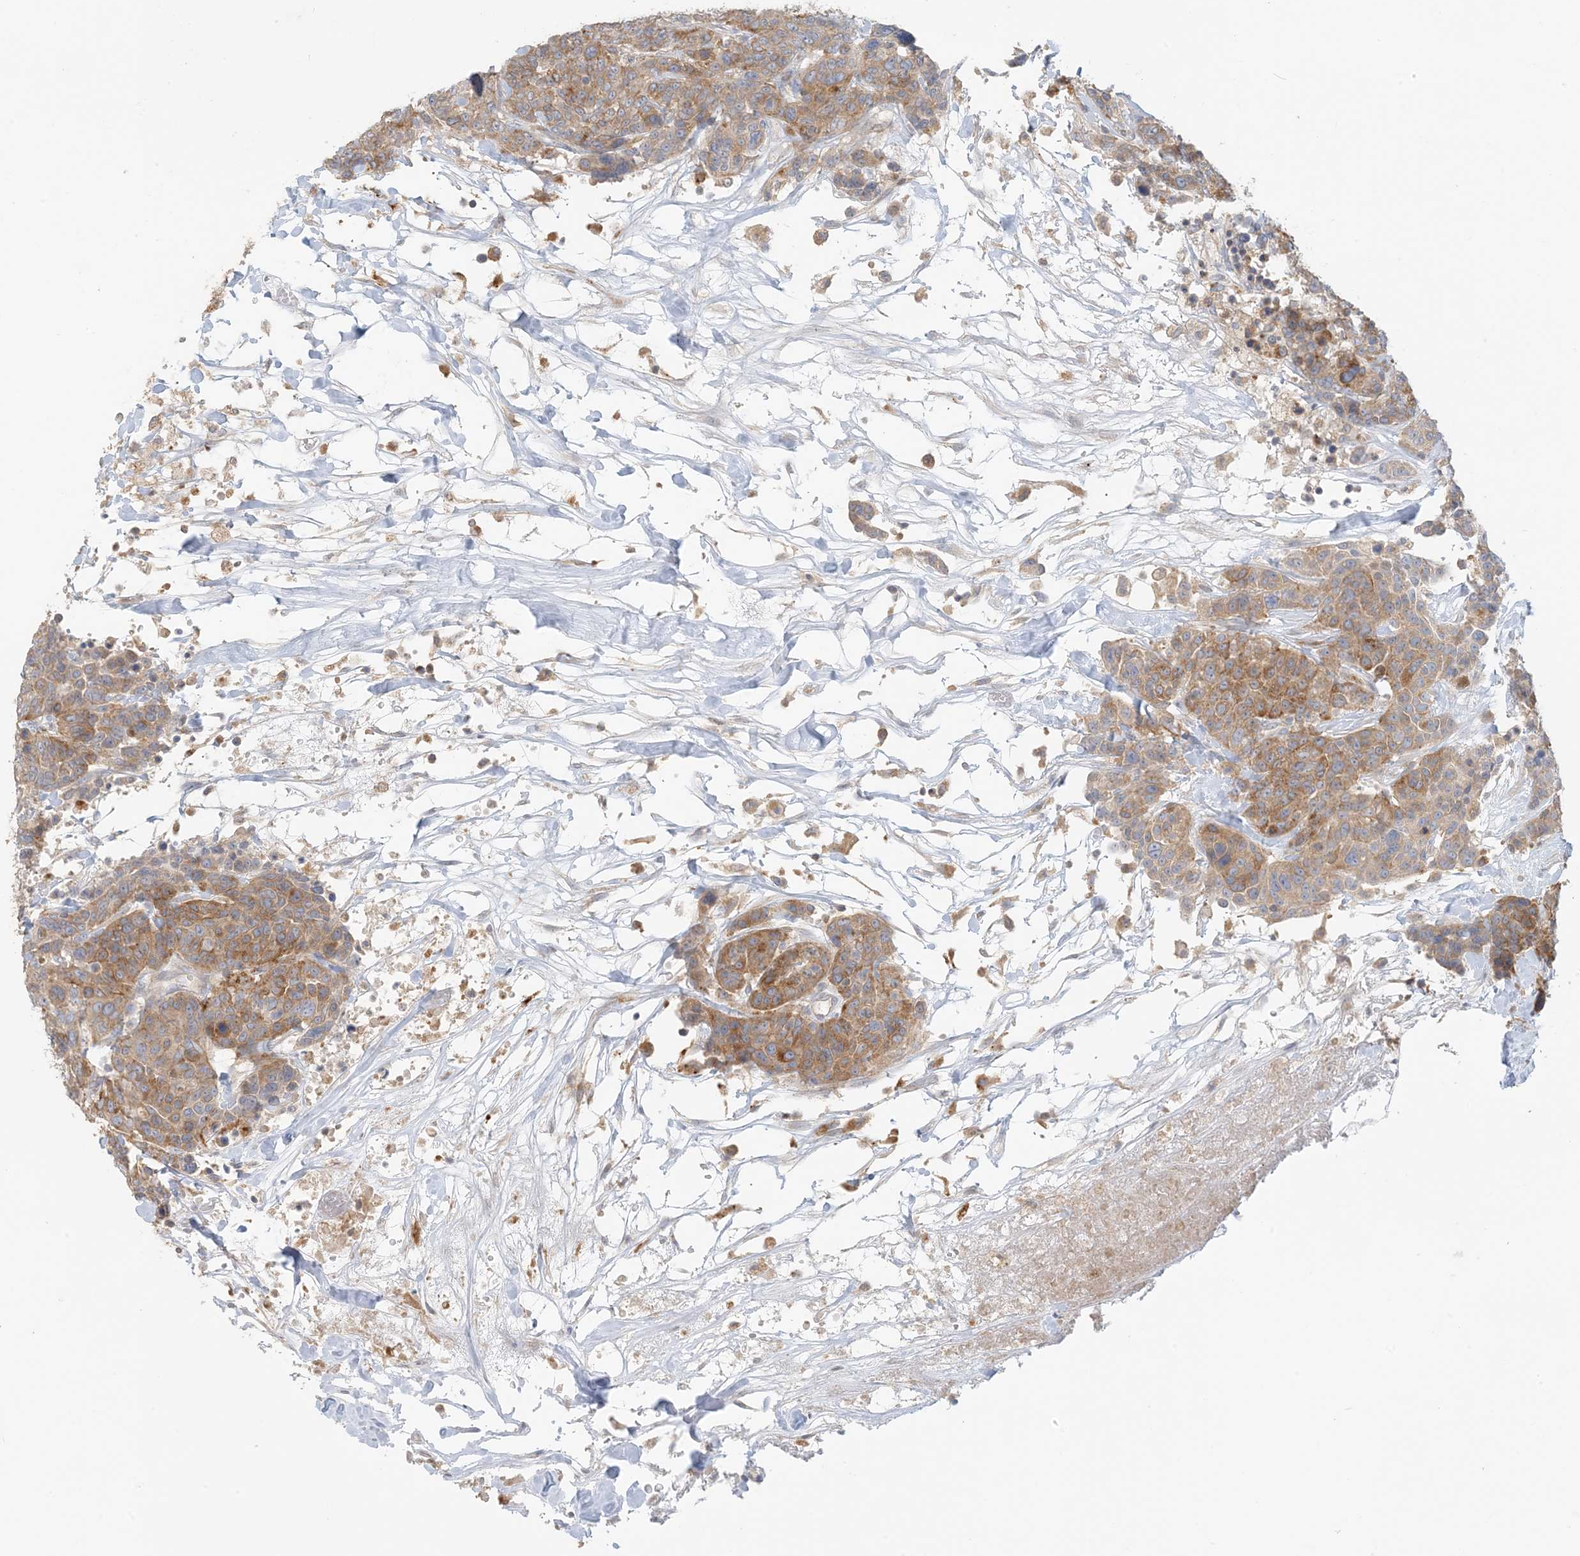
{"staining": {"intensity": "moderate", "quantity": ">75%", "location": "cytoplasmic/membranous"}, "tissue": "breast cancer", "cell_type": "Tumor cells", "image_type": "cancer", "snomed": [{"axis": "morphology", "description": "Duct carcinoma"}, {"axis": "topography", "description": "Breast"}], "caption": "Tumor cells demonstrate medium levels of moderate cytoplasmic/membranous expression in about >75% of cells in human breast intraductal carcinoma. (DAB IHC with brightfield microscopy, high magnification).", "gene": "SPPL2A", "patient": {"sex": "female", "age": 37}}